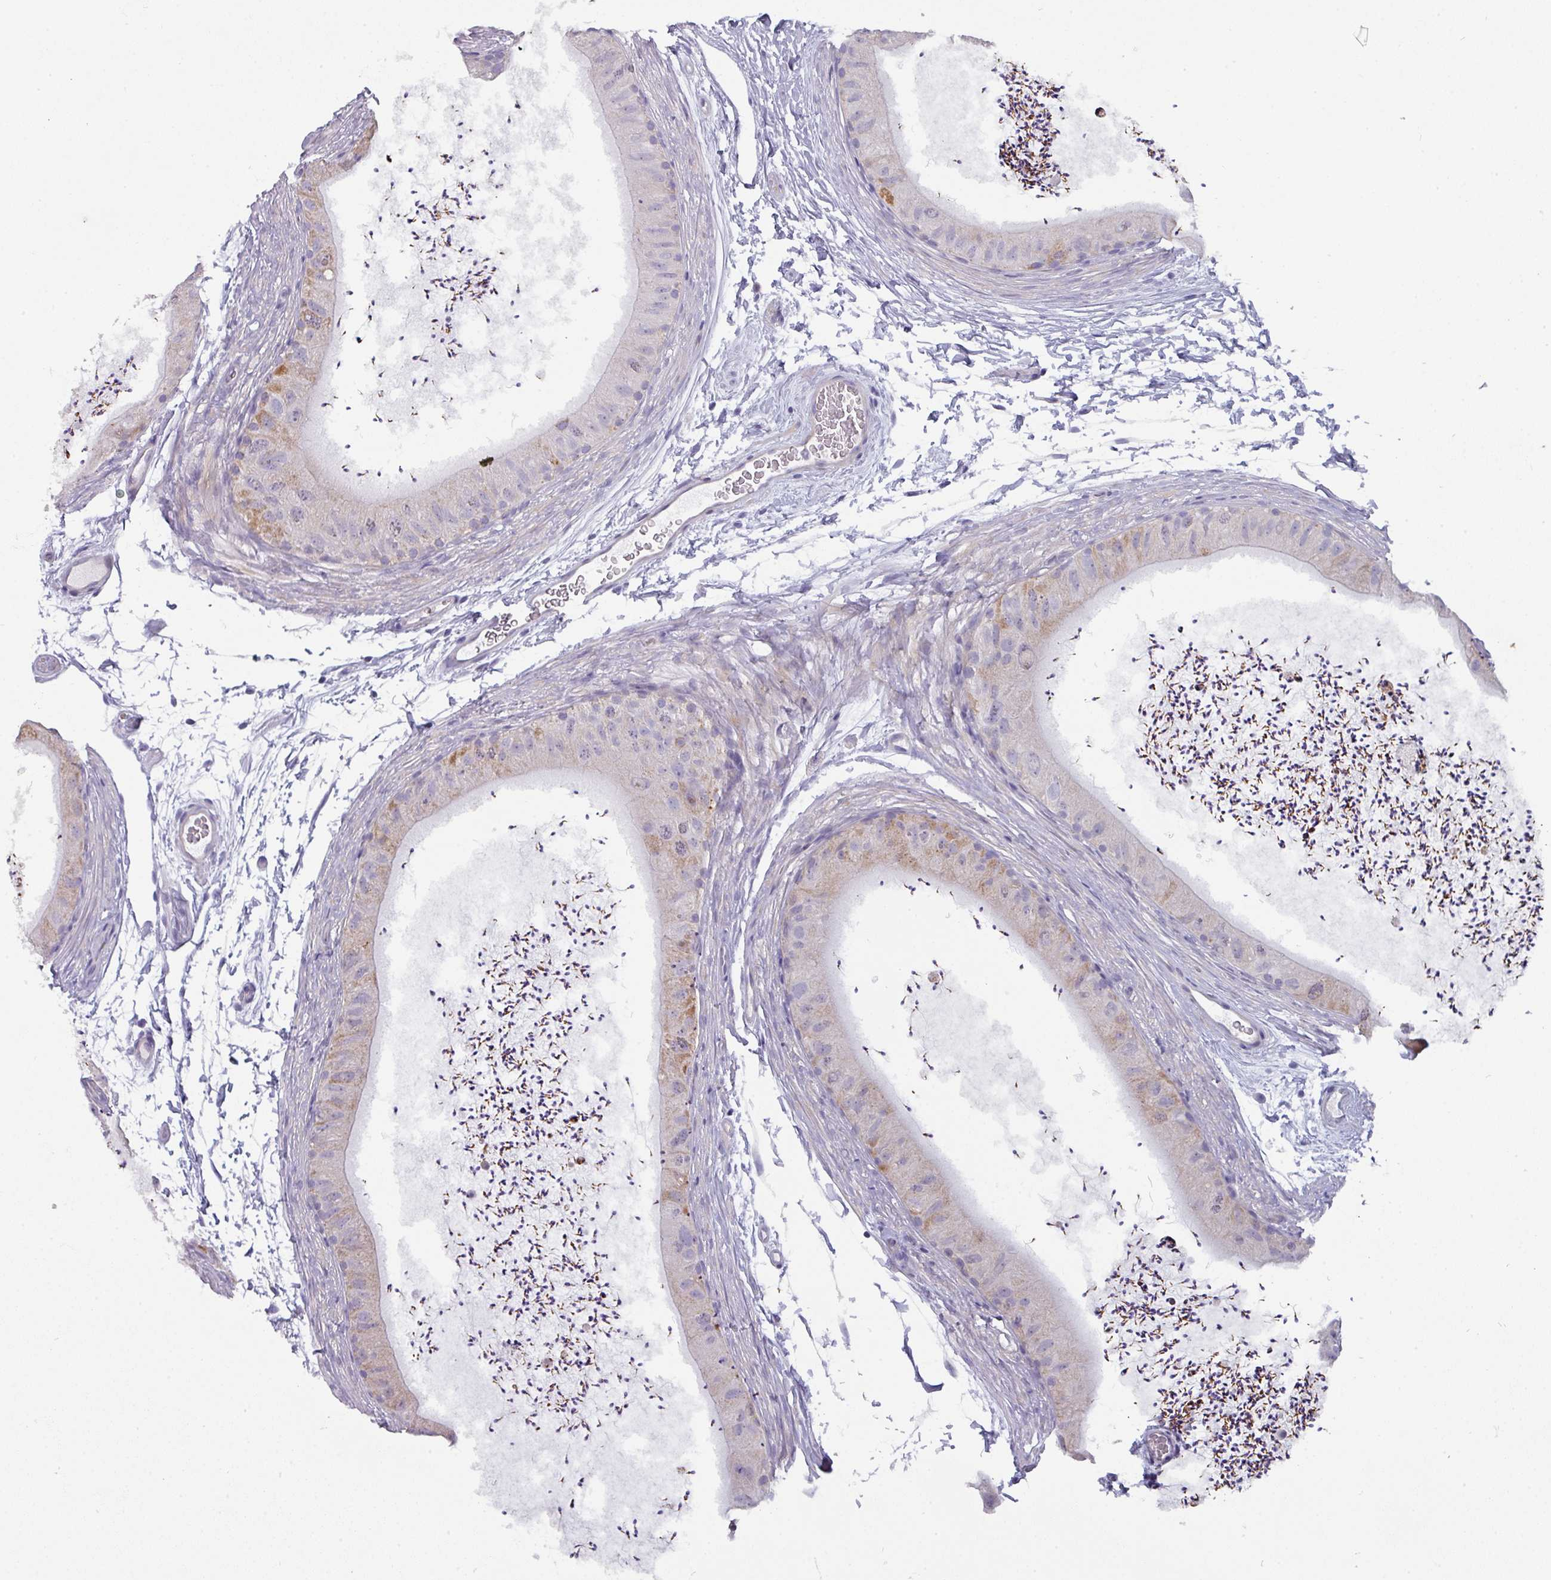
{"staining": {"intensity": "moderate", "quantity": "25%-75%", "location": "cytoplasmic/membranous"}, "tissue": "epididymis", "cell_type": "Glandular cells", "image_type": "normal", "snomed": [{"axis": "morphology", "description": "Normal tissue, NOS"}, {"axis": "topography", "description": "Epididymis"}], "caption": "The micrograph reveals staining of unremarkable epididymis, revealing moderate cytoplasmic/membranous protein expression (brown color) within glandular cells.", "gene": "C2orf68", "patient": {"sex": "male", "age": 50}}